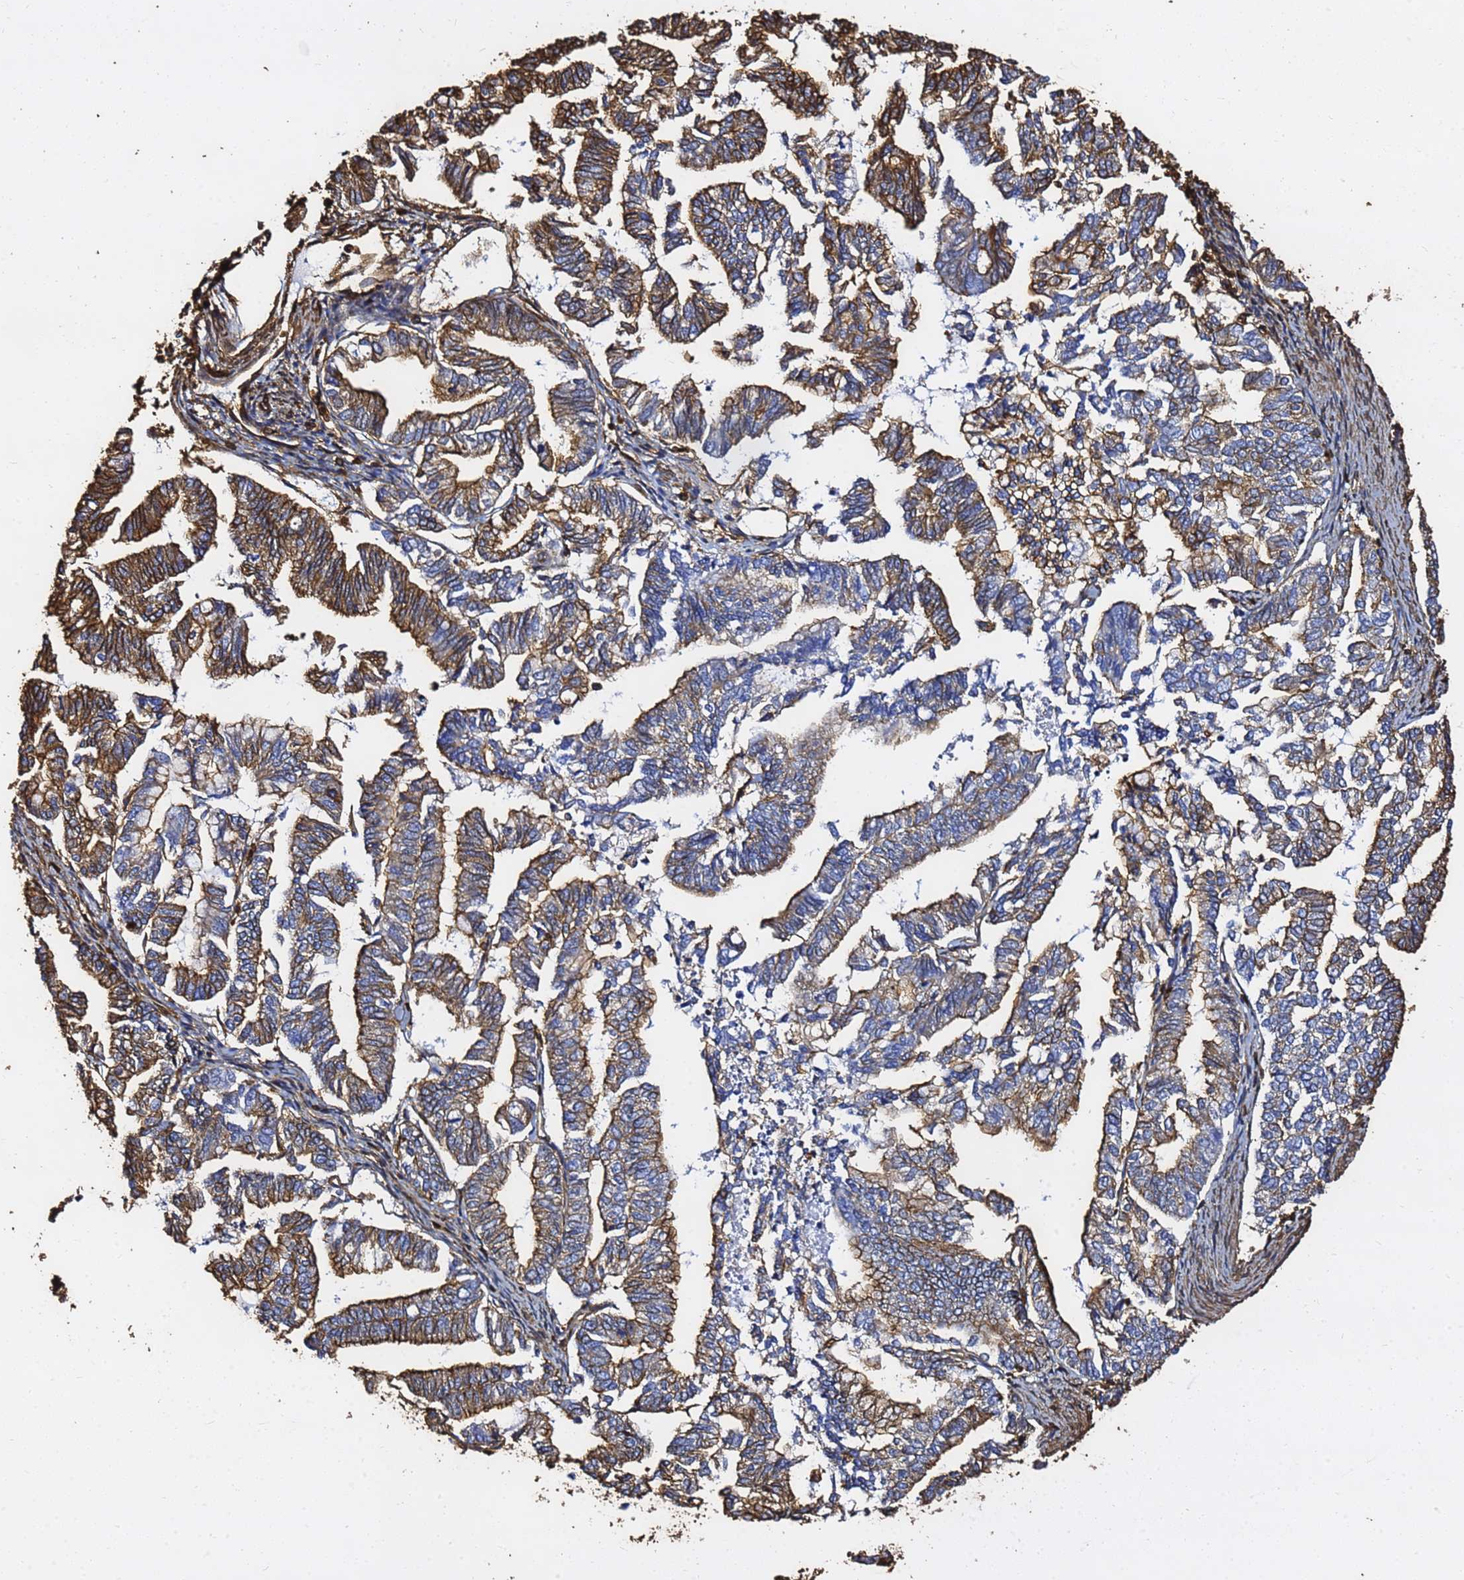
{"staining": {"intensity": "moderate", "quantity": "25%-75%", "location": "cytoplasmic/membranous"}, "tissue": "endometrial cancer", "cell_type": "Tumor cells", "image_type": "cancer", "snomed": [{"axis": "morphology", "description": "Adenocarcinoma, NOS"}, {"axis": "topography", "description": "Endometrium"}], "caption": "Brown immunohistochemical staining in endometrial adenocarcinoma reveals moderate cytoplasmic/membranous expression in approximately 25%-75% of tumor cells.", "gene": "ACTB", "patient": {"sex": "female", "age": 79}}